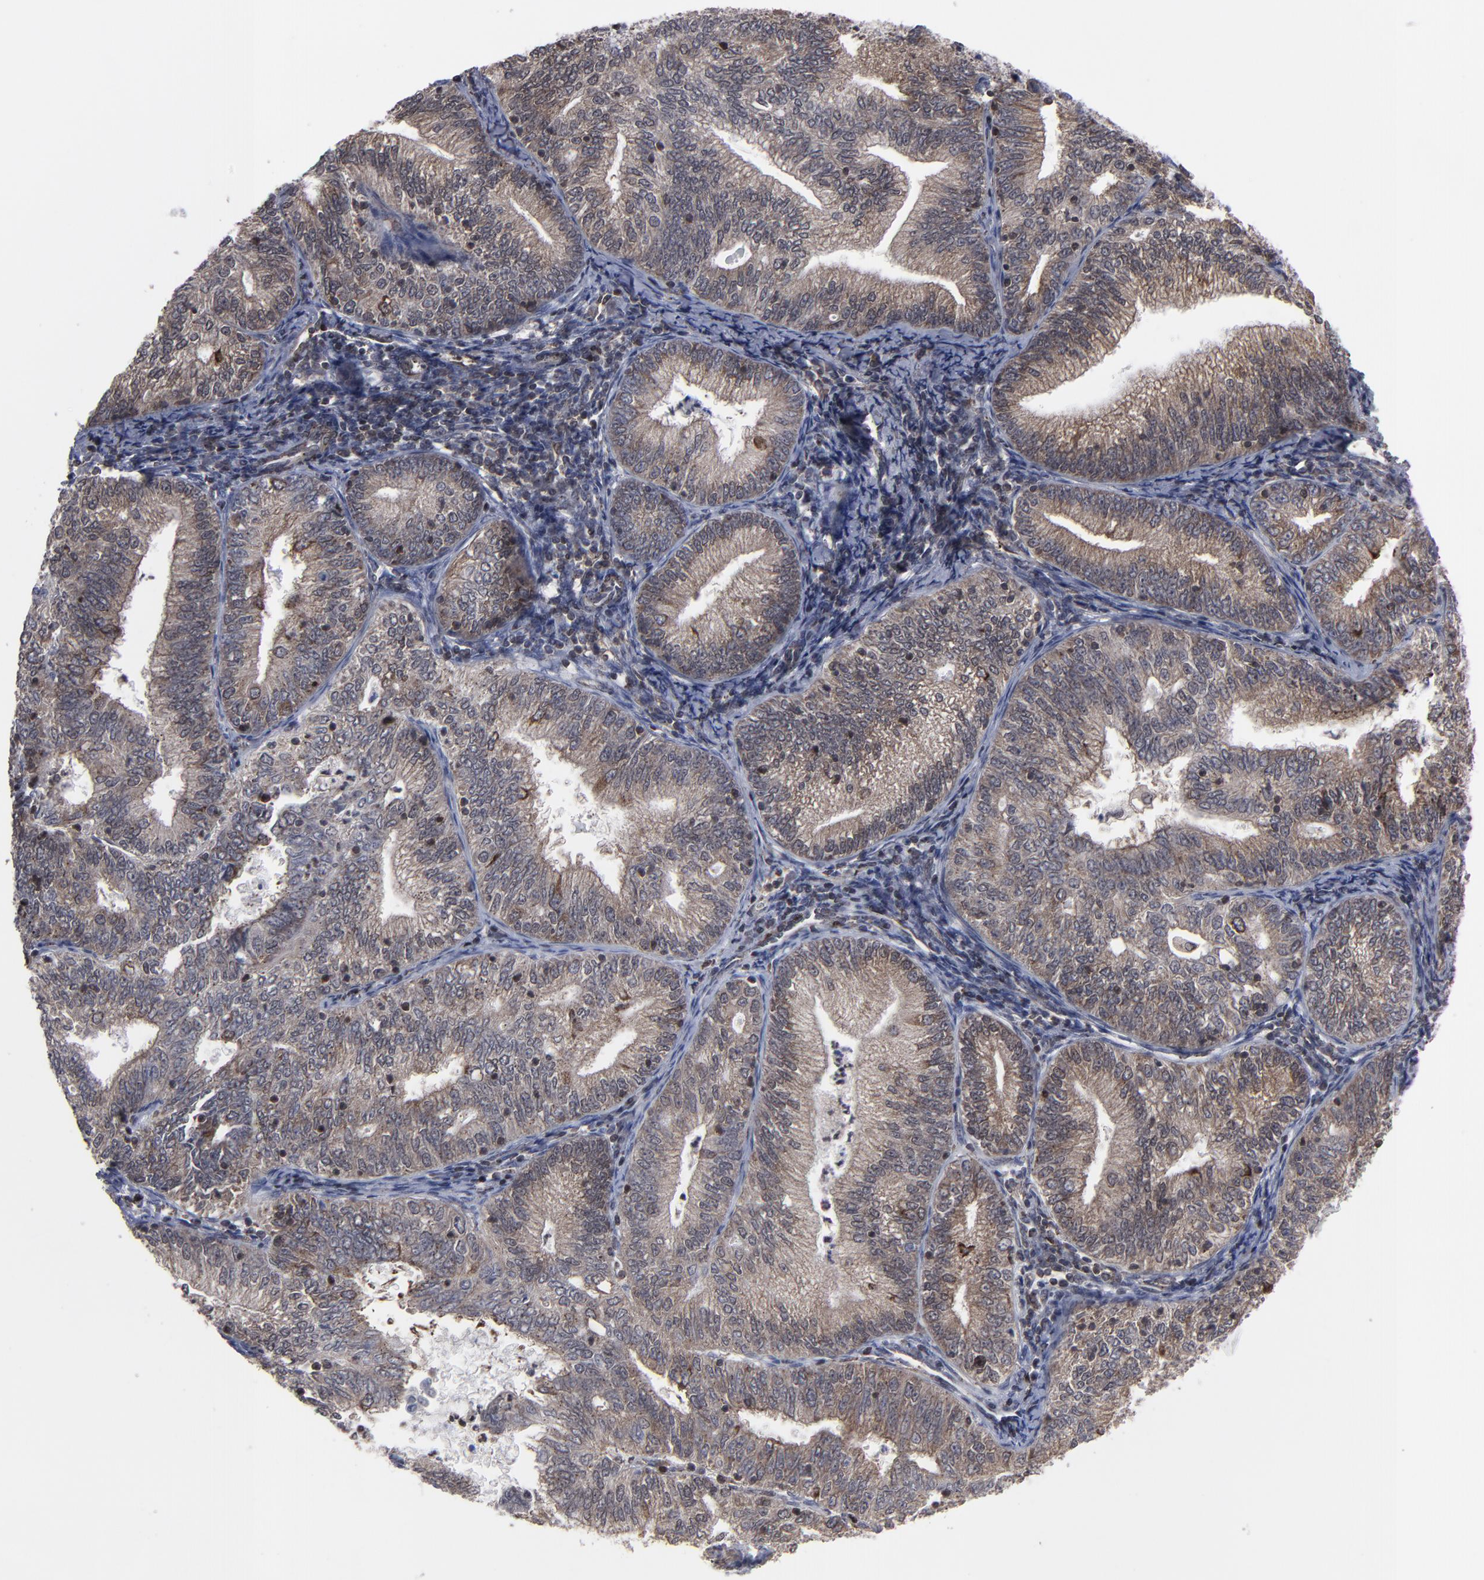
{"staining": {"intensity": "moderate", "quantity": ">75%", "location": "cytoplasmic/membranous"}, "tissue": "endometrial cancer", "cell_type": "Tumor cells", "image_type": "cancer", "snomed": [{"axis": "morphology", "description": "Adenocarcinoma, NOS"}, {"axis": "topography", "description": "Endometrium"}], "caption": "Brown immunohistochemical staining in adenocarcinoma (endometrial) exhibits moderate cytoplasmic/membranous positivity in approximately >75% of tumor cells.", "gene": "KIAA2026", "patient": {"sex": "female", "age": 69}}